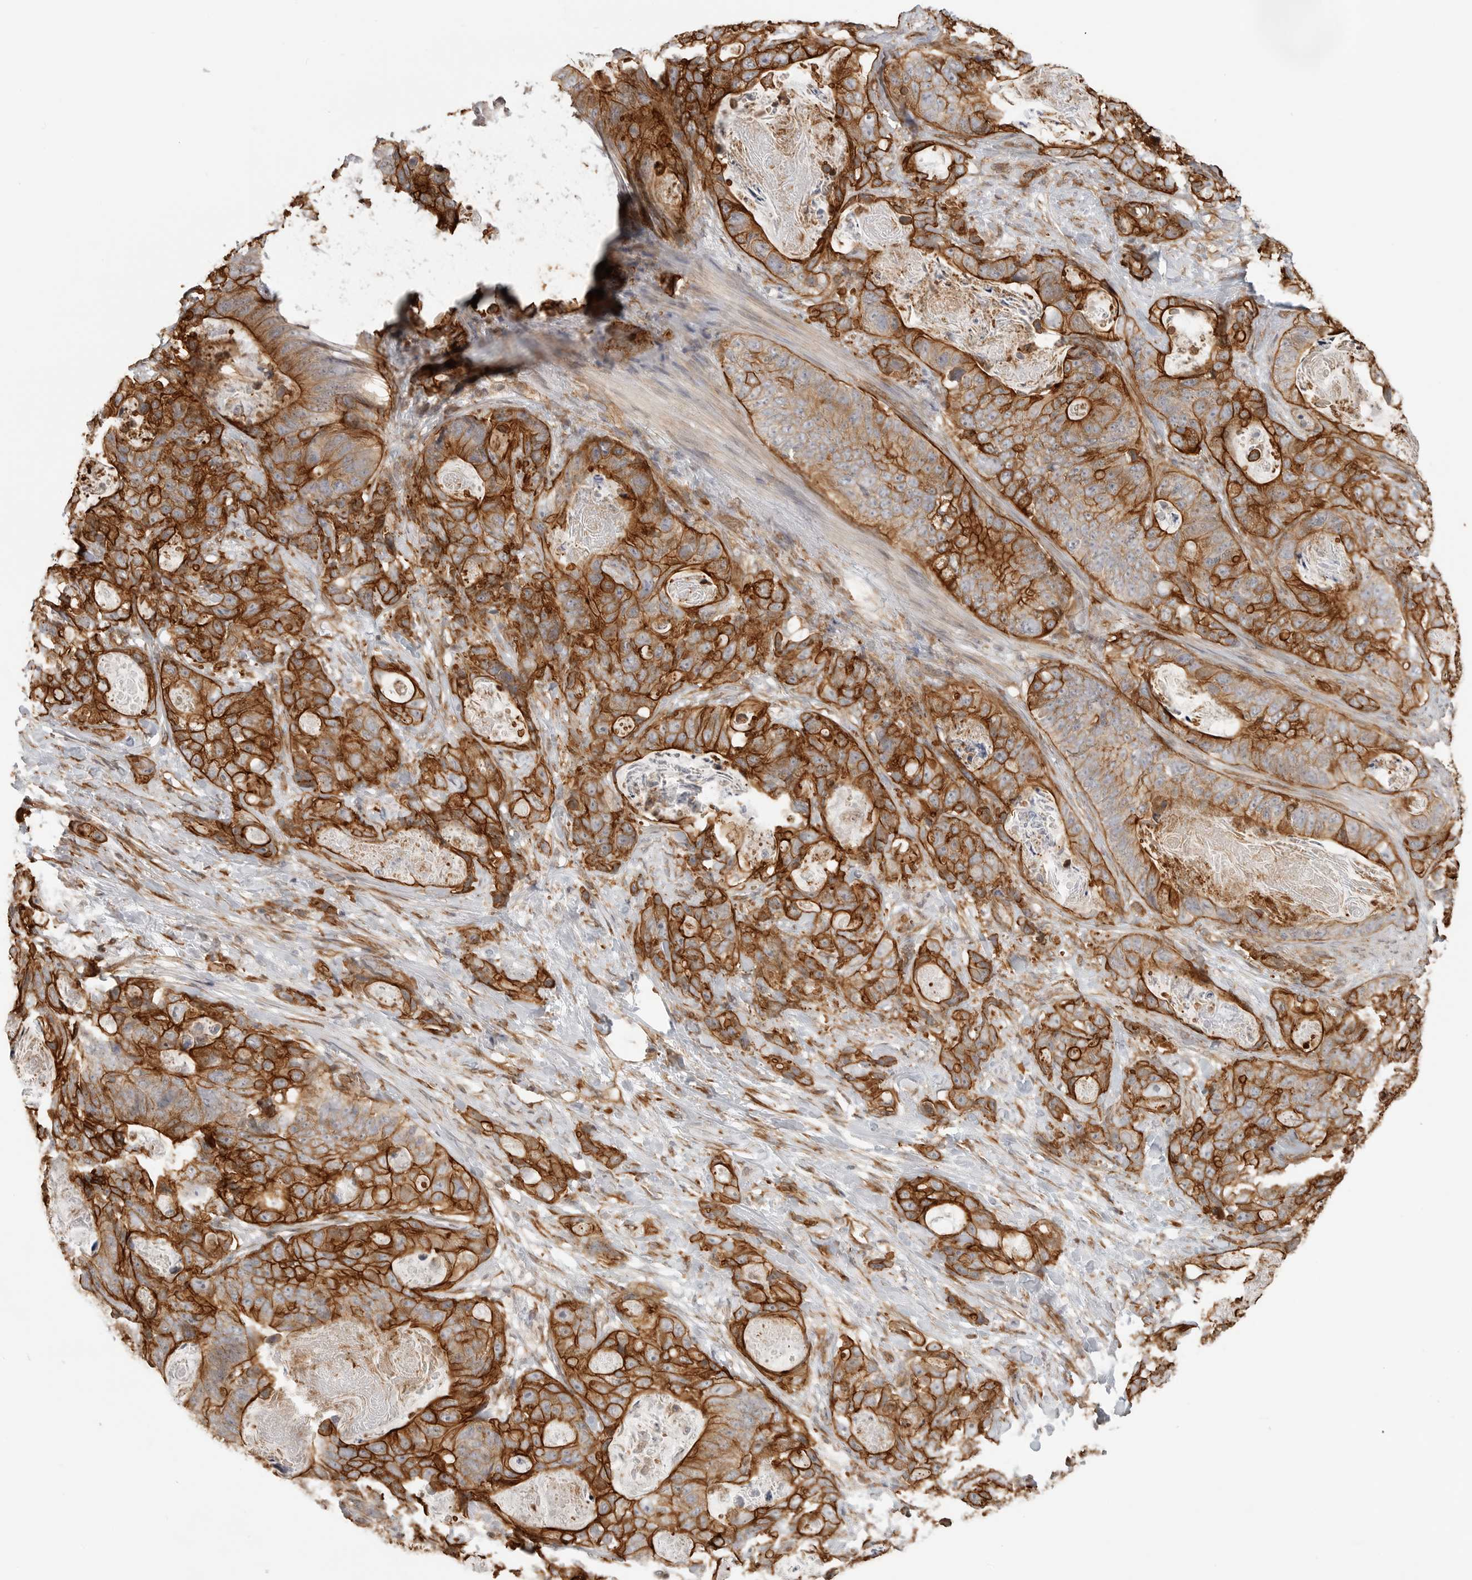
{"staining": {"intensity": "strong", "quantity": ">75%", "location": "cytoplasmic/membranous"}, "tissue": "stomach cancer", "cell_type": "Tumor cells", "image_type": "cancer", "snomed": [{"axis": "morphology", "description": "Normal tissue, NOS"}, {"axis": "morphology", "description": "Adenocarcinoma, NOS"}, {"axis": "topography", "description": "Stomach"}], "caption": "Protein expression analysis of stomach adenocarcinoma exhibits strong cytoplasmic/membranous staining in about >75% of tumor cells.", "gene": "ATOH7", "patient": {"sex": "female", "age": 89}}